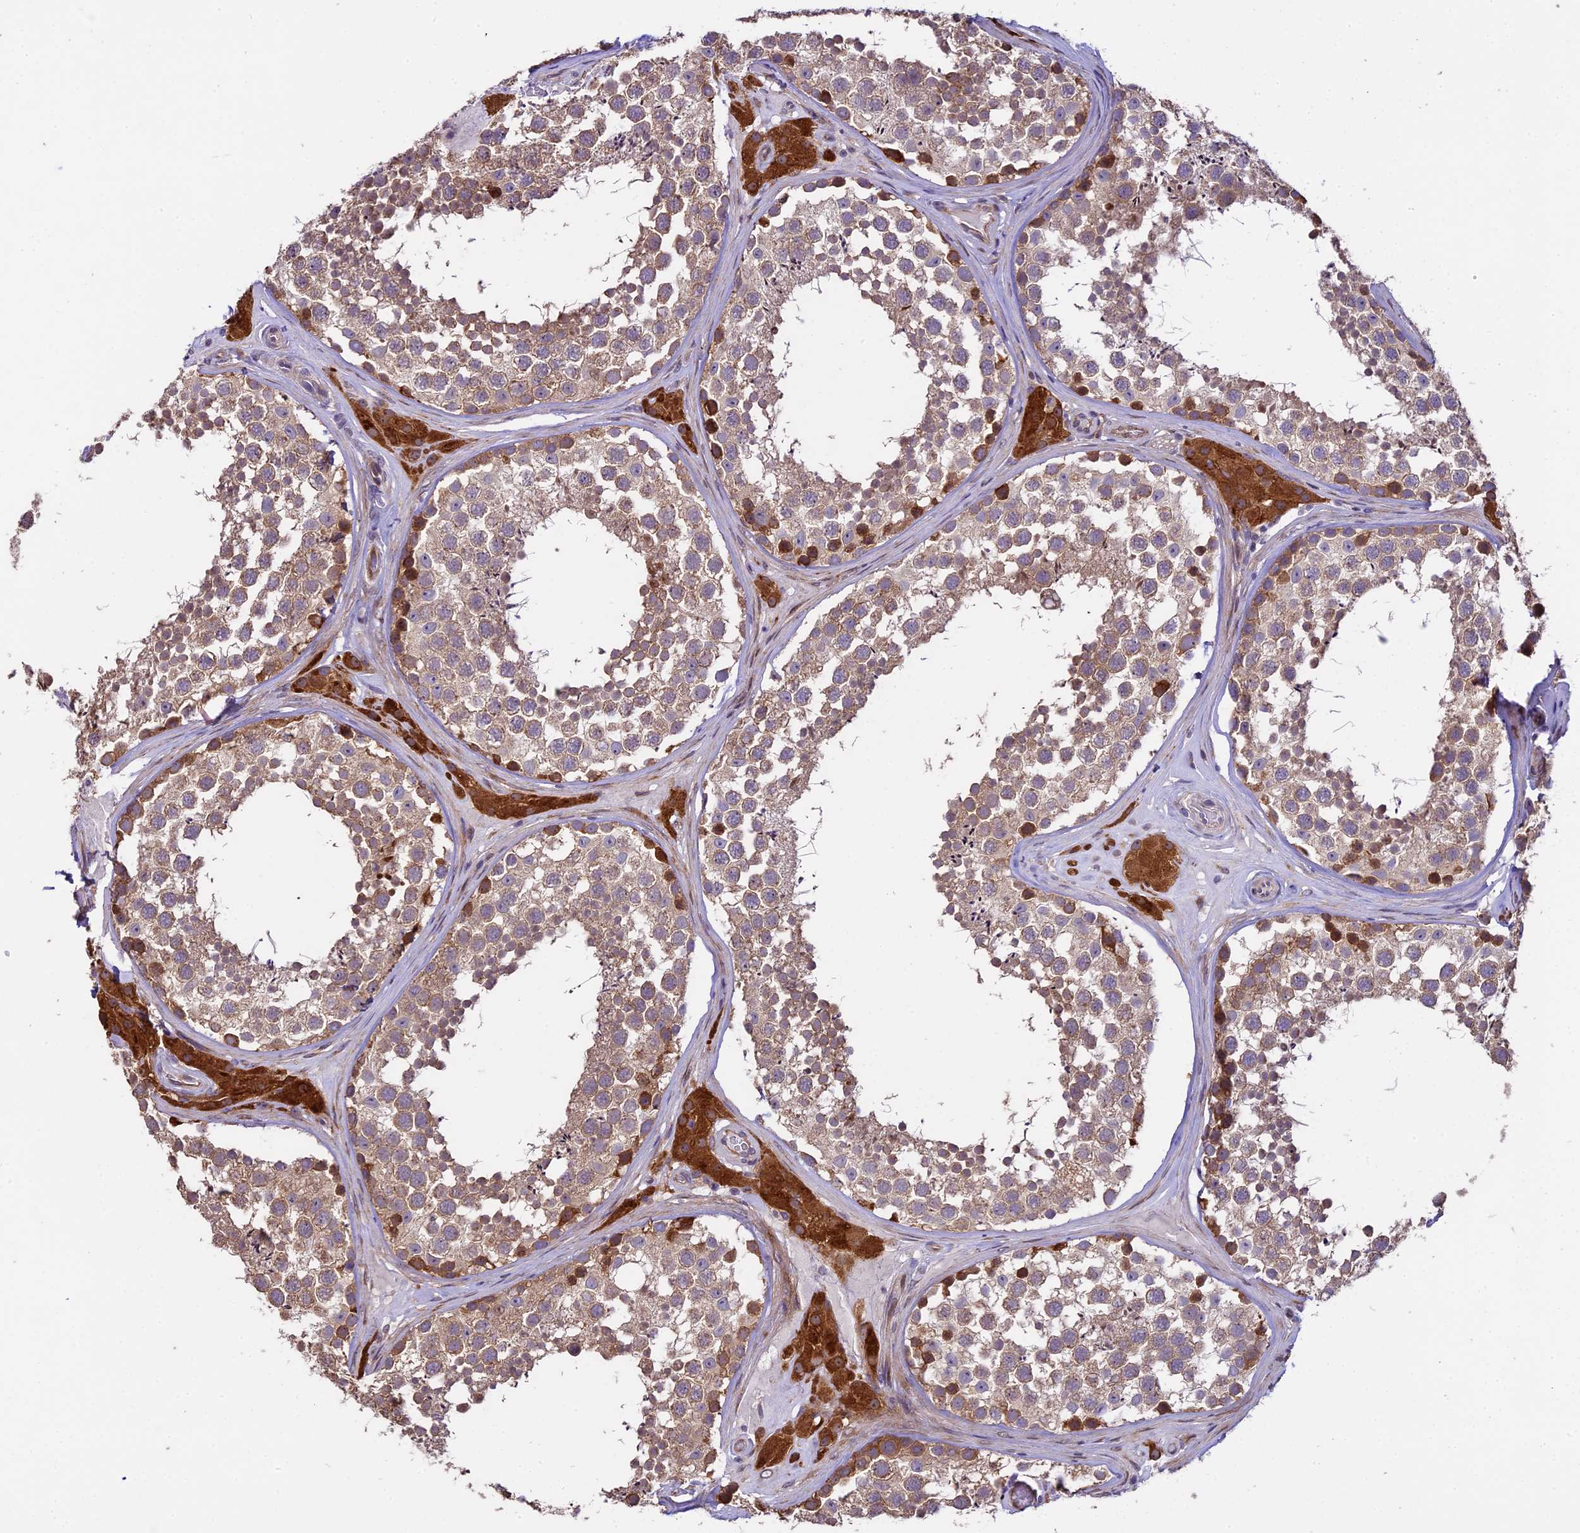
{"staining": {"intensity": "moderate", "quantity": "25%-75%", "location": "cytoplasmic/membranous"}, "tissue": "testis", "cell_type": "Cells in seminiferous ducts", "image_type": "normal", "snomed": [{"axis": "morphology", "description": "Normal tissue, NOS"}, {"axis": "topography", "description": "Testis"}], "caption": "Protein analysis of benign testis displays moderate cytoplasmic/membranous expression in approximately 25%-75% of cells in seminiferous ducts.", "gene": "SPIRE1", "patient": {"sex": "male", "age": 46}}